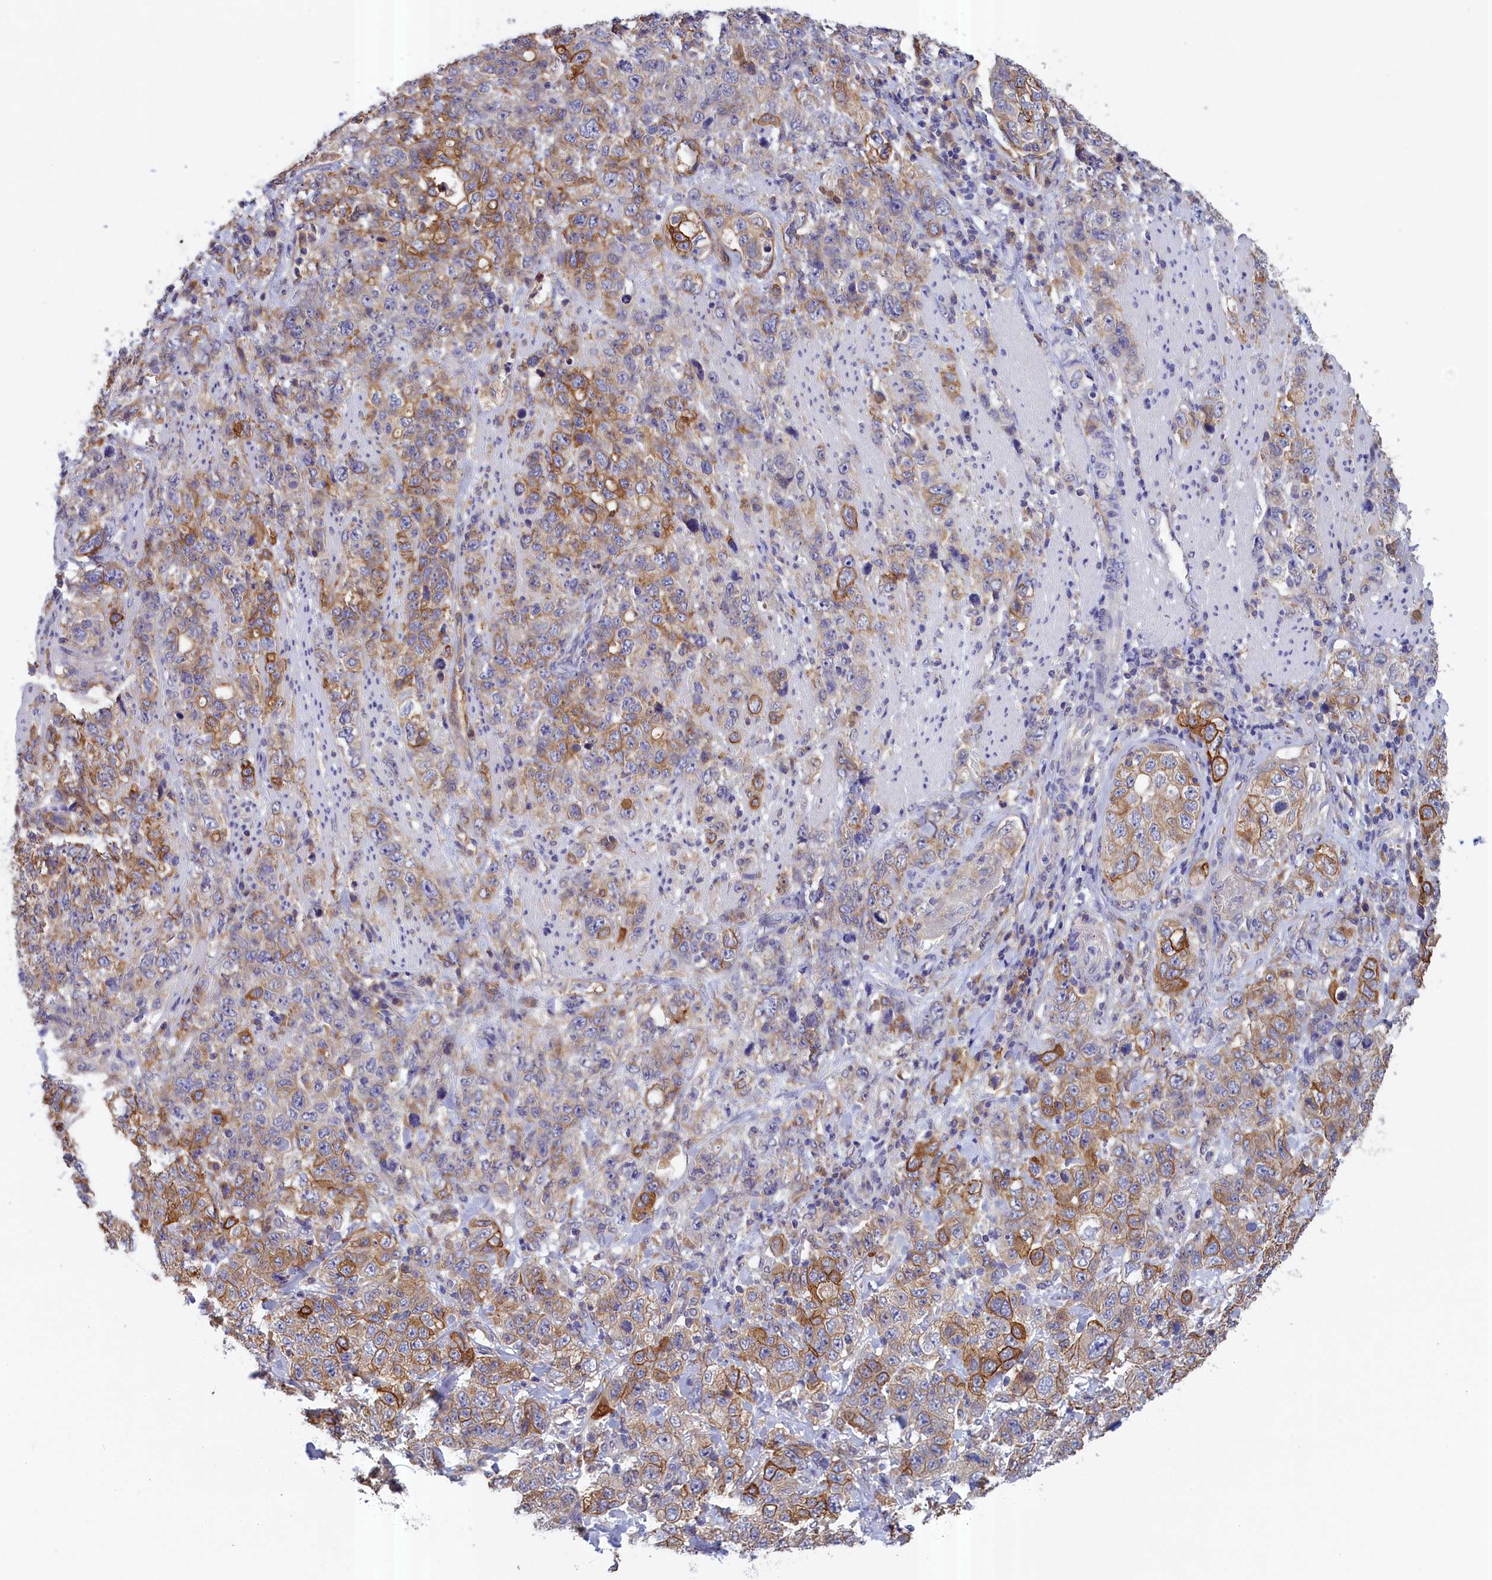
{"staining": {"intensity": "strong", "quantity": "<25%", "location": "cytoplasmic/membranous"}, "tissue": "stomach cancer", "cell_type": "Tumor cells", "image_type": "cancer", "snomed": [{"axis": "morphology", "description": "Adenocarcinoma, NOS"}, {"axis": "topography", "description": "Stomach"}], "caption": "Stomach adenocarcinoma stained with a brown dye demonstrates strong cytoplasmic/membranous positive staining in approximately <25% of tumor cells.", "gene": "COL19A1", "patient": {"sex": "male", "age": 48}}